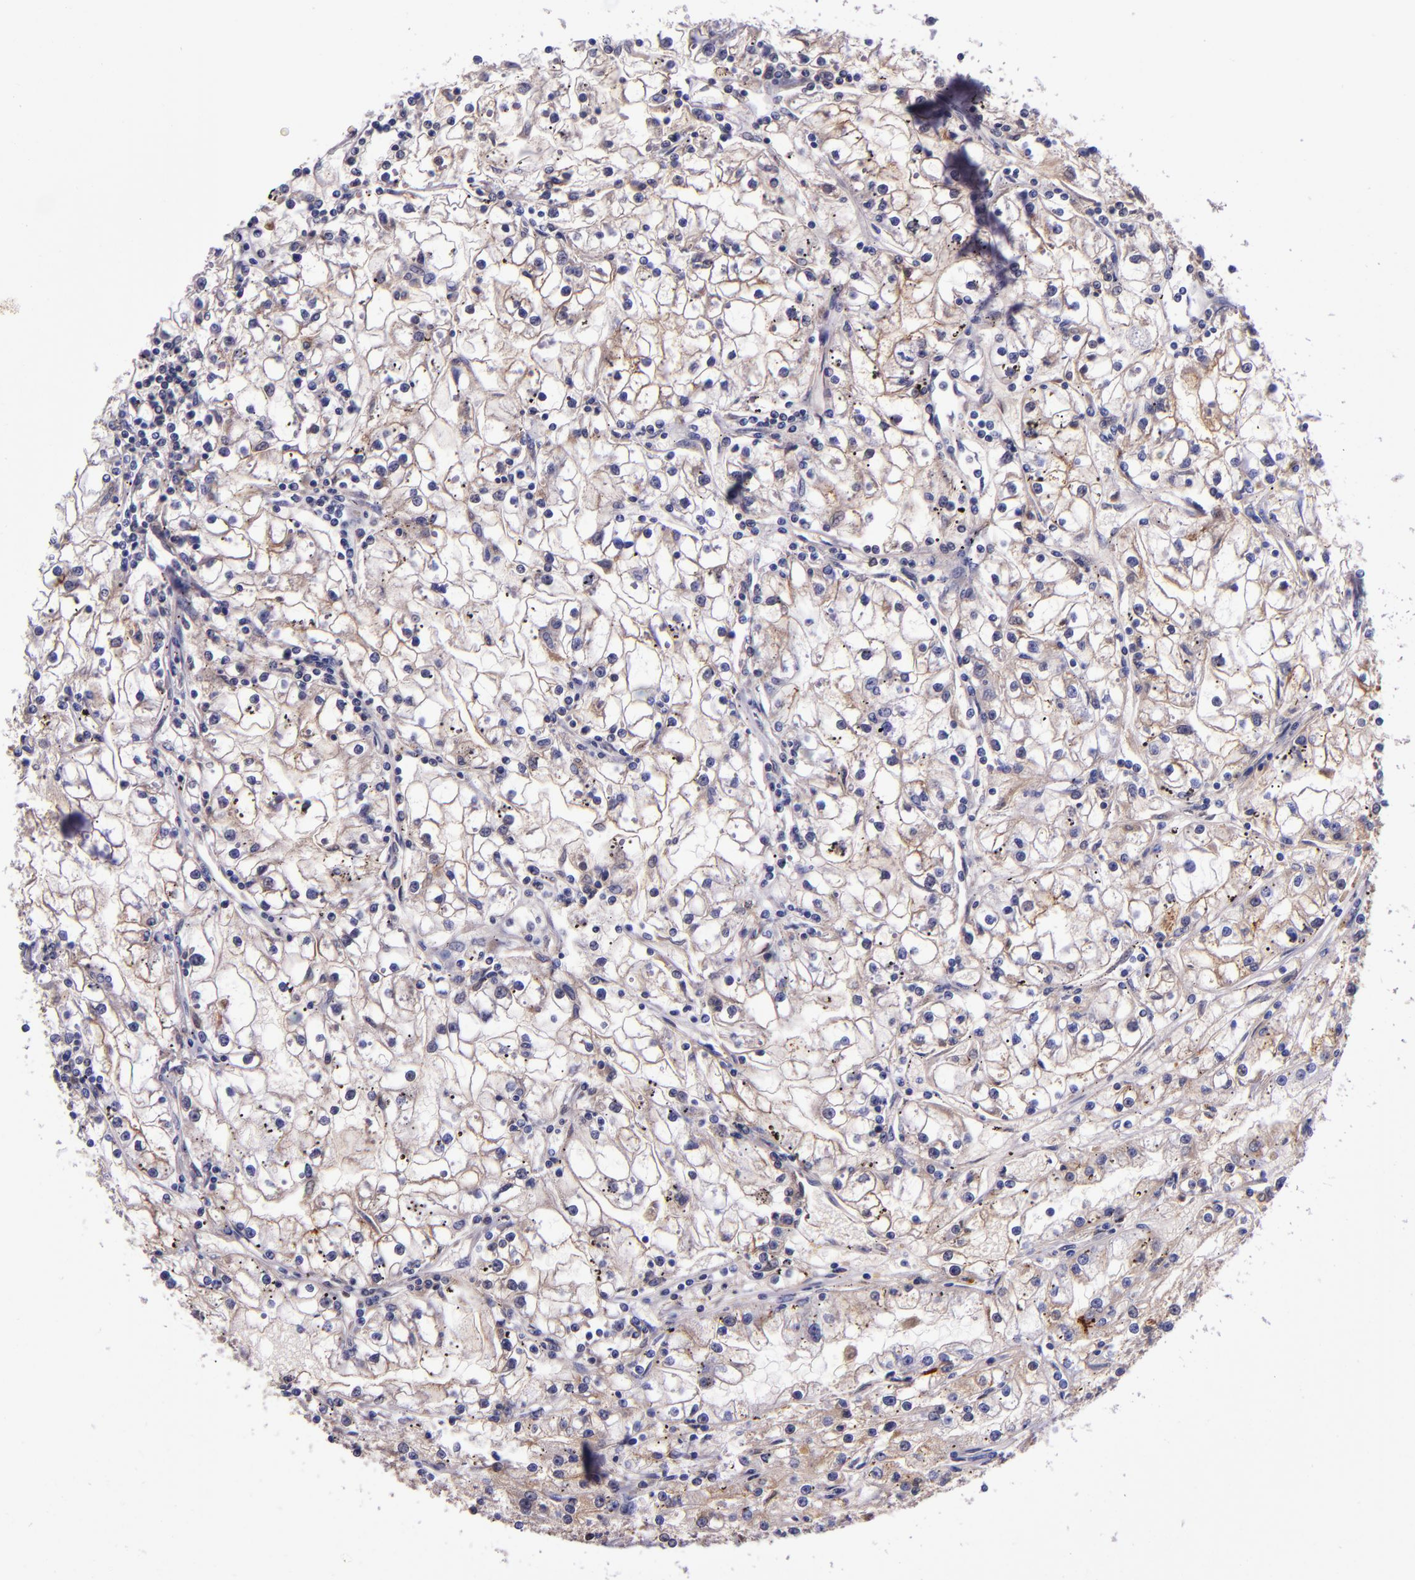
{"staining": {"intensity": "moderate", "quantity": "25%-75%", "location": "cytoplasmic/membranous"}, "tissue": "renal cancer", "cell_type": "Tumor cells", "image_type": "cancer", "snomed": [{"axis": "morphology", "description": "Adenocarcinoma, NOS"}, {"axis": "topography", "description": "Kidney"}], "caption": "This is an image of immunohistochemistry (IHC) staining of renal cancer (adenocarcinoma), which shows moderate staining in the cytoplasmic/membranous of tumor cells.", "gene": "CLEC3B", "patient": {"sex": "male", "age": 56}}